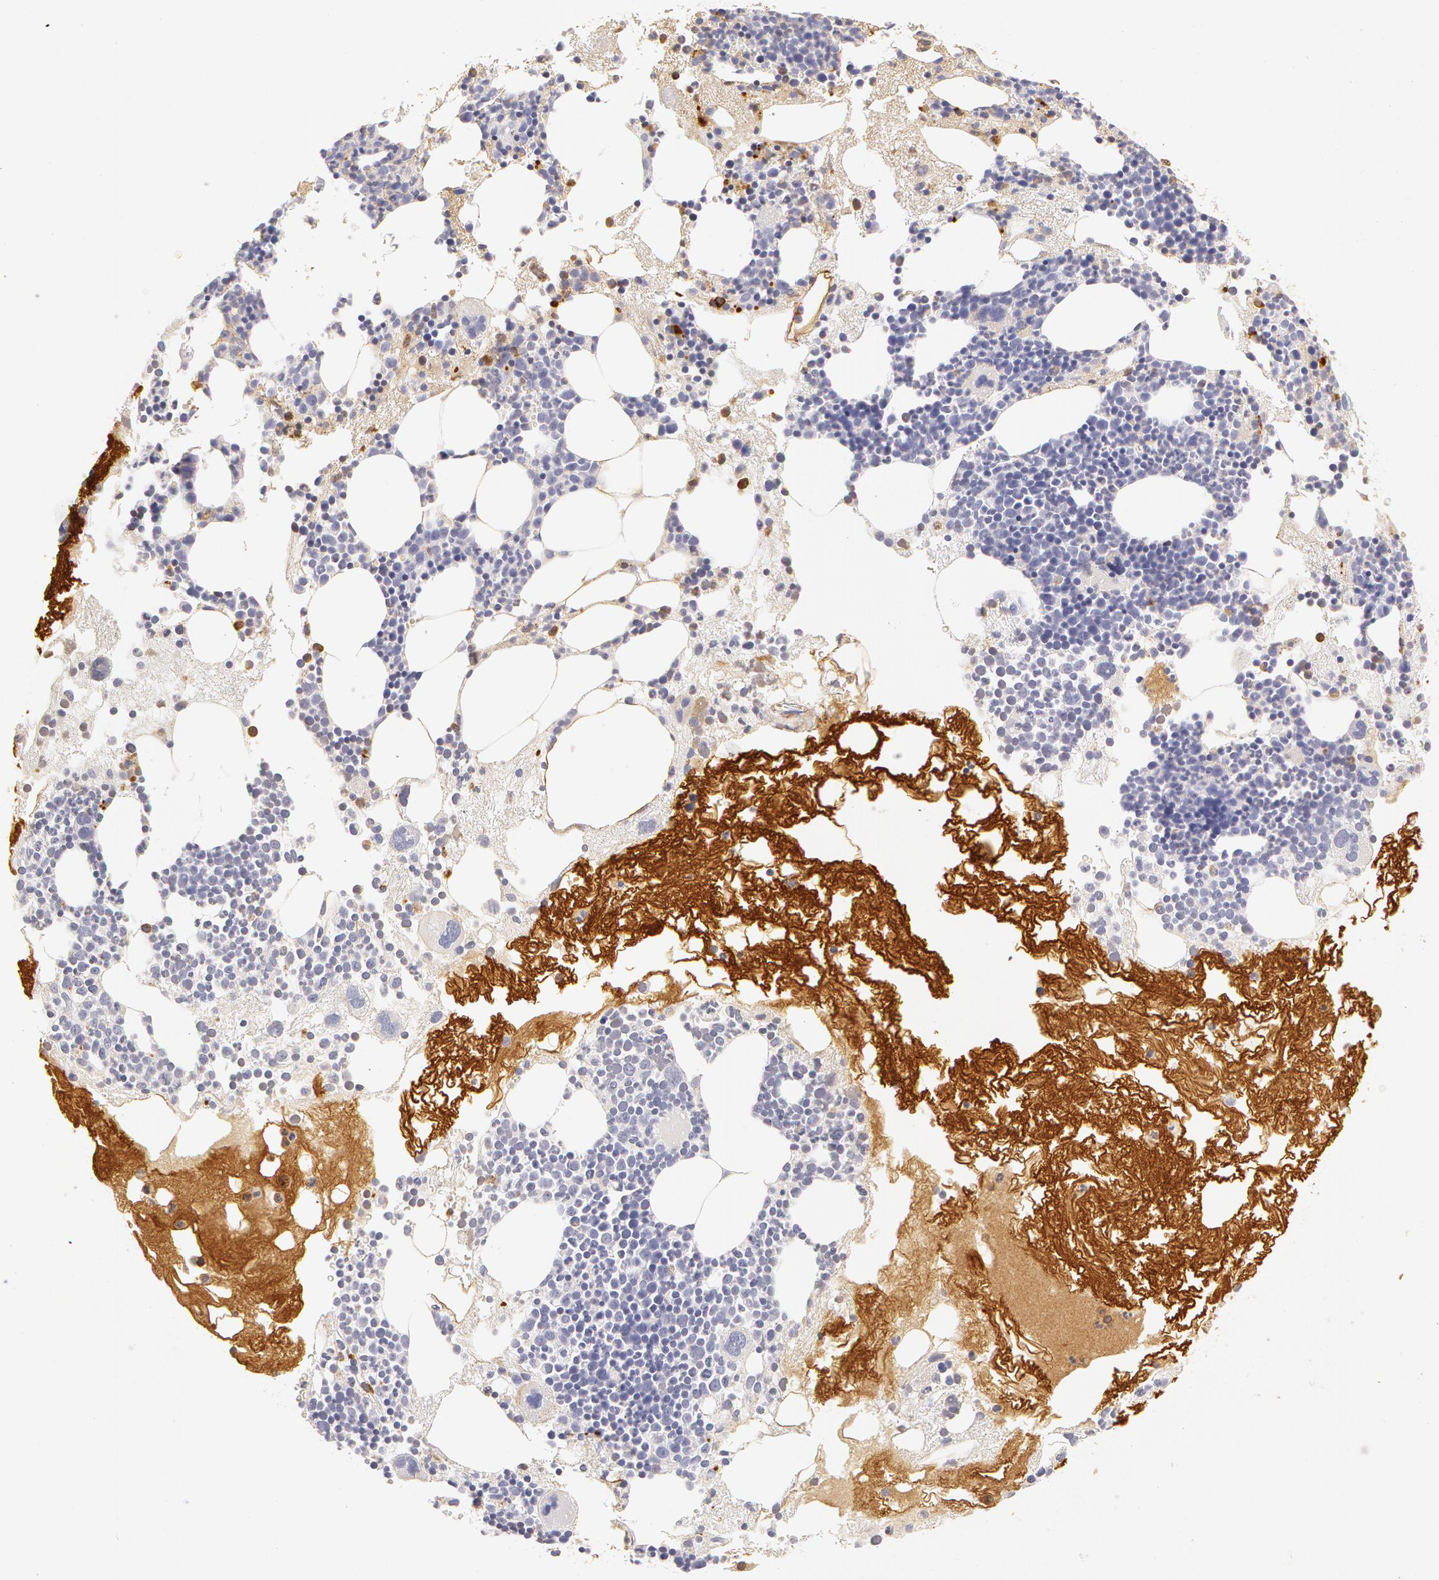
{"staining": {"intensity": "moderate", "quantity": "<25%", "location": "cytoplasmic/membranous,nuclear"}, "tissue": "bone marrow", "cell_type": "Hematopoietic cells", "image_type": "normal", "snomed": [{"axis": "morphology", "description": "Normal tissue, NOS"}, {"axis": "topography", "description": "Bone marrow"}], "caption": "Protein expression analysis of normal human bone marrow reveals moderate cytoplasmic/membranous,nuclear positivity in approximately <25% of hematopoietic cells.", "gene": "AHSG", "patient": {"sex": "male", "age": 75}}